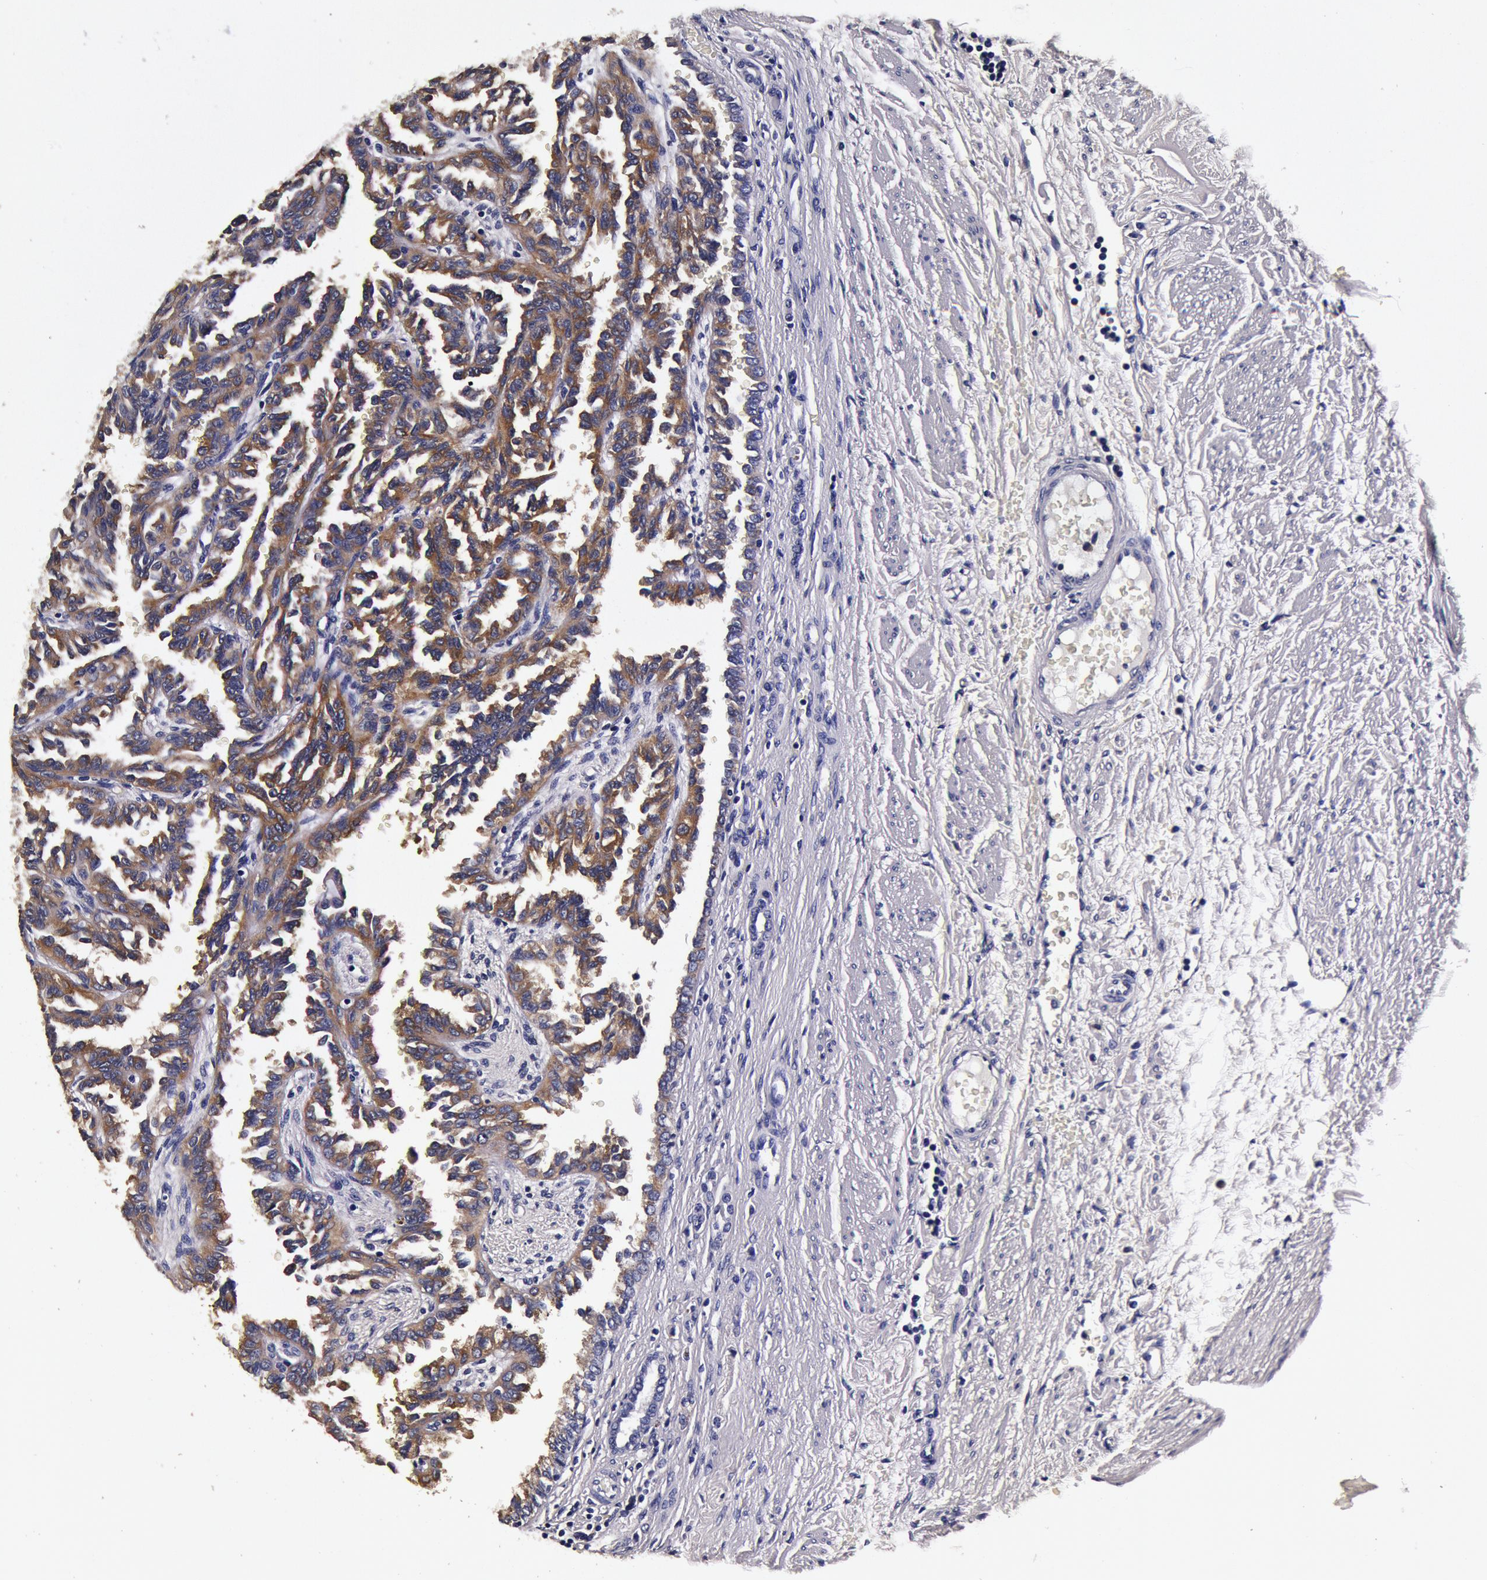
{"staining": {"intensity": "moderate", "quantity": ">75%", "location": "cytoplasmic/membranous"}, "tissue": "renal cancer", "cell_type": "Tumor cells", "image_type": "cancer", "snomed": [{"axis": "morphology", "description": "Inflammation, NOS"}, {"axis": "morphology", "description": "Adenocarcinoma, NOS"}, {"axis": "topography", "description": "Kidney"}], "caption": "Immunohistochemical staining of human renal cancer exhibits medium levels of moderate cytoplasmic/membranous positivity in approximately >75% of tumor cells. The staining is performed using DAB brown chromogen to label protein expression. The nuclei are counter-stained blue using hematoxylin.", "gene": "CCDC22", "patient": {"sex": "male", "age": 68}}